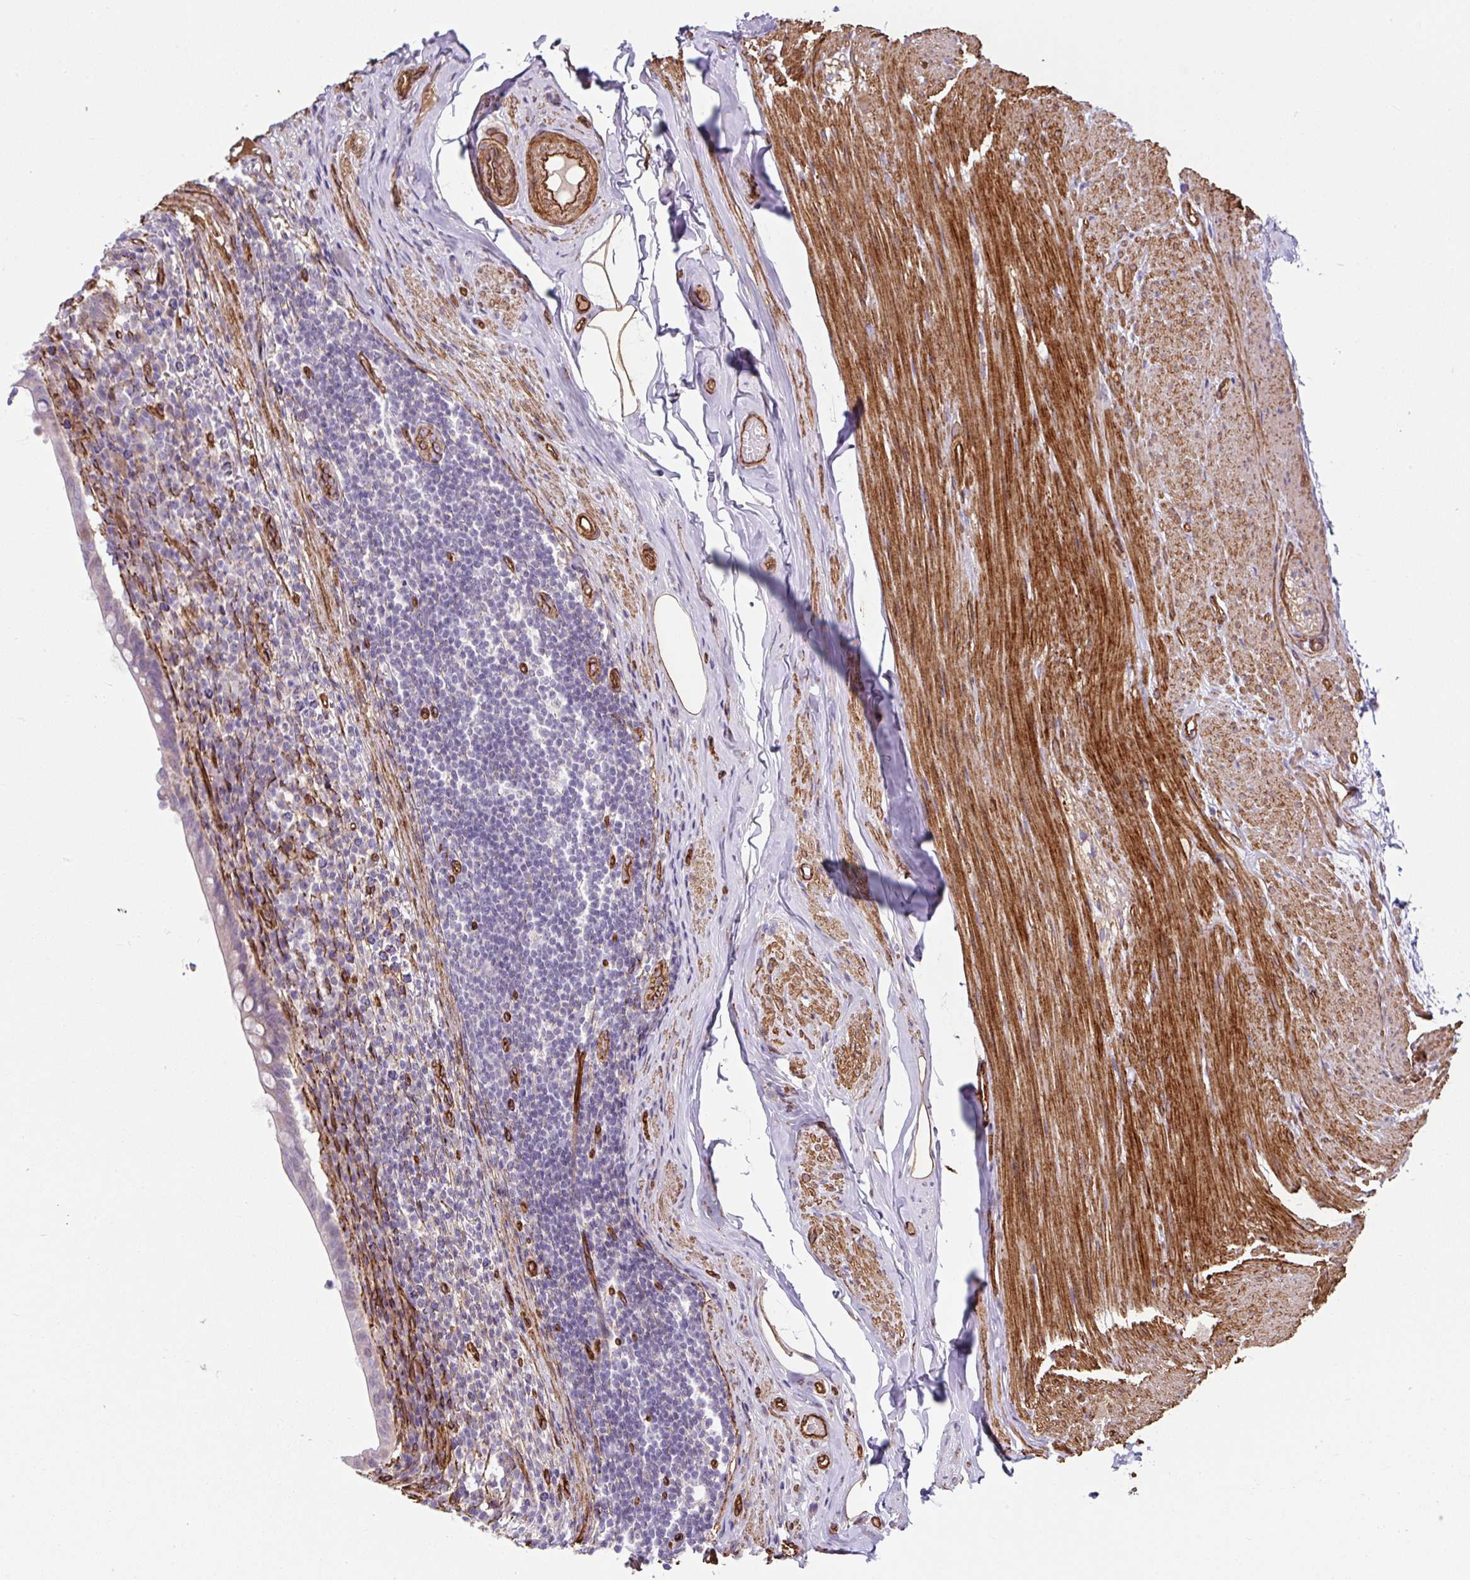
{"staining": {"intensity": "weak", "quantity": "<25%", "location": "cytoplasmic/membranous"}, "tissue": "appendix", "cell_type": "Glandular cells", "image_type": "normal", "snomed": [{"axis": "morphology", "description": "Normal tissue, NOS"}, {"axis": "topography", "description": "Appendix"}], "caption": "Histopathology image shows no protein staining in glandular cells of benign appendix. (DAB (3,3'-diaminobenzidine) IHC visualized using brightfield microscopy, high magnification).", "gene": "ANKUB1", "patient": {"sex": "female", "age": 56}}